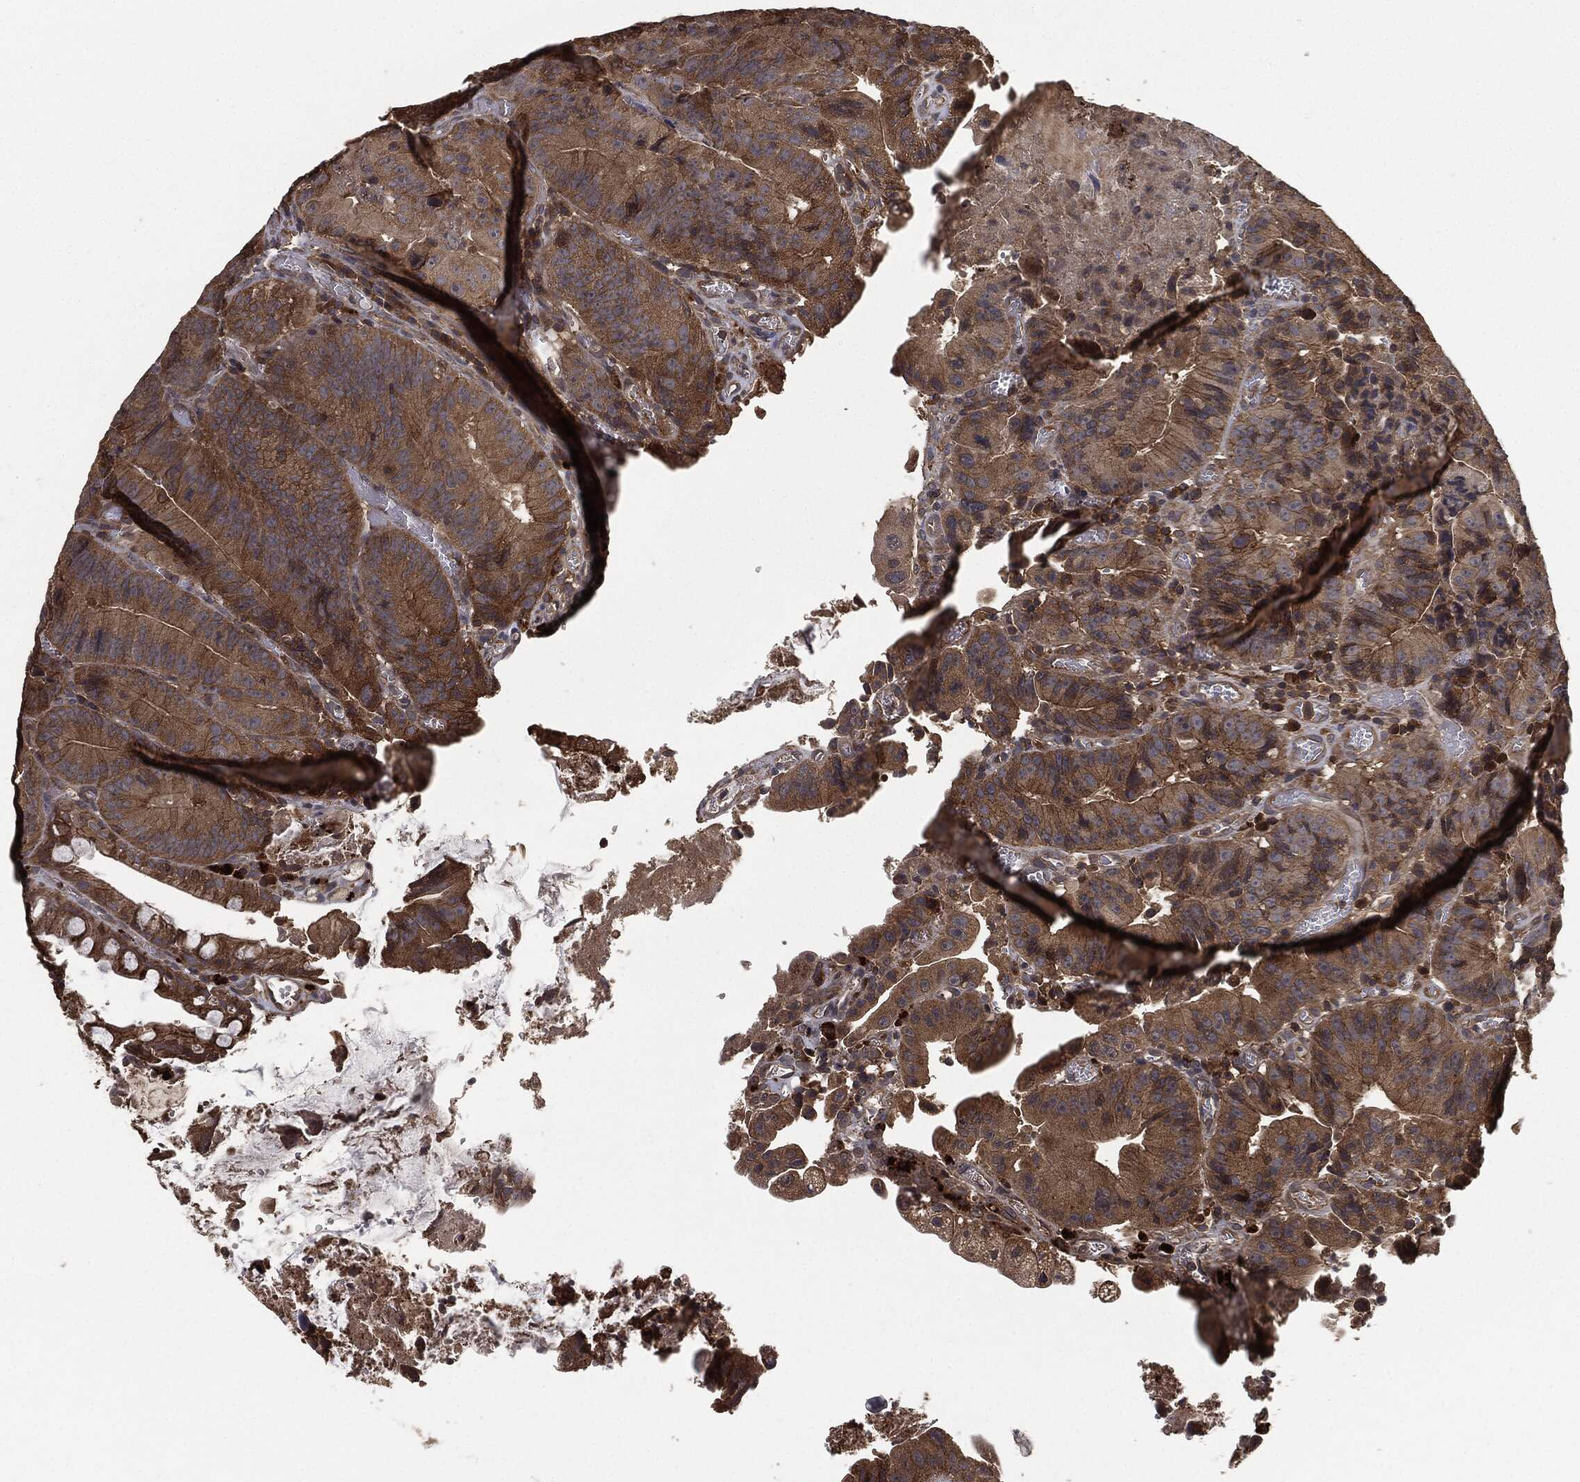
{"staining": {"intensity": "moderate", "quantity": "25%-75%", "location": "cytoplasmic/membranous"}, "tissue": "colorectal cancer", "cell_type": "Tumor cells", "image_type": "cancer", "snomed": [{"axis": "morphology", "description": "Adenocarcinoma, NOS"}, {"axis": "topography", "description": "Colon"}], "caption": "An image of human colorectal adenocarcinoma stained for a protein displays moderate cytoplasmic/membranous brown staining in tumor cells.", "gene": "ERBIN", "patient": {"sex": "female", "age": 86}}